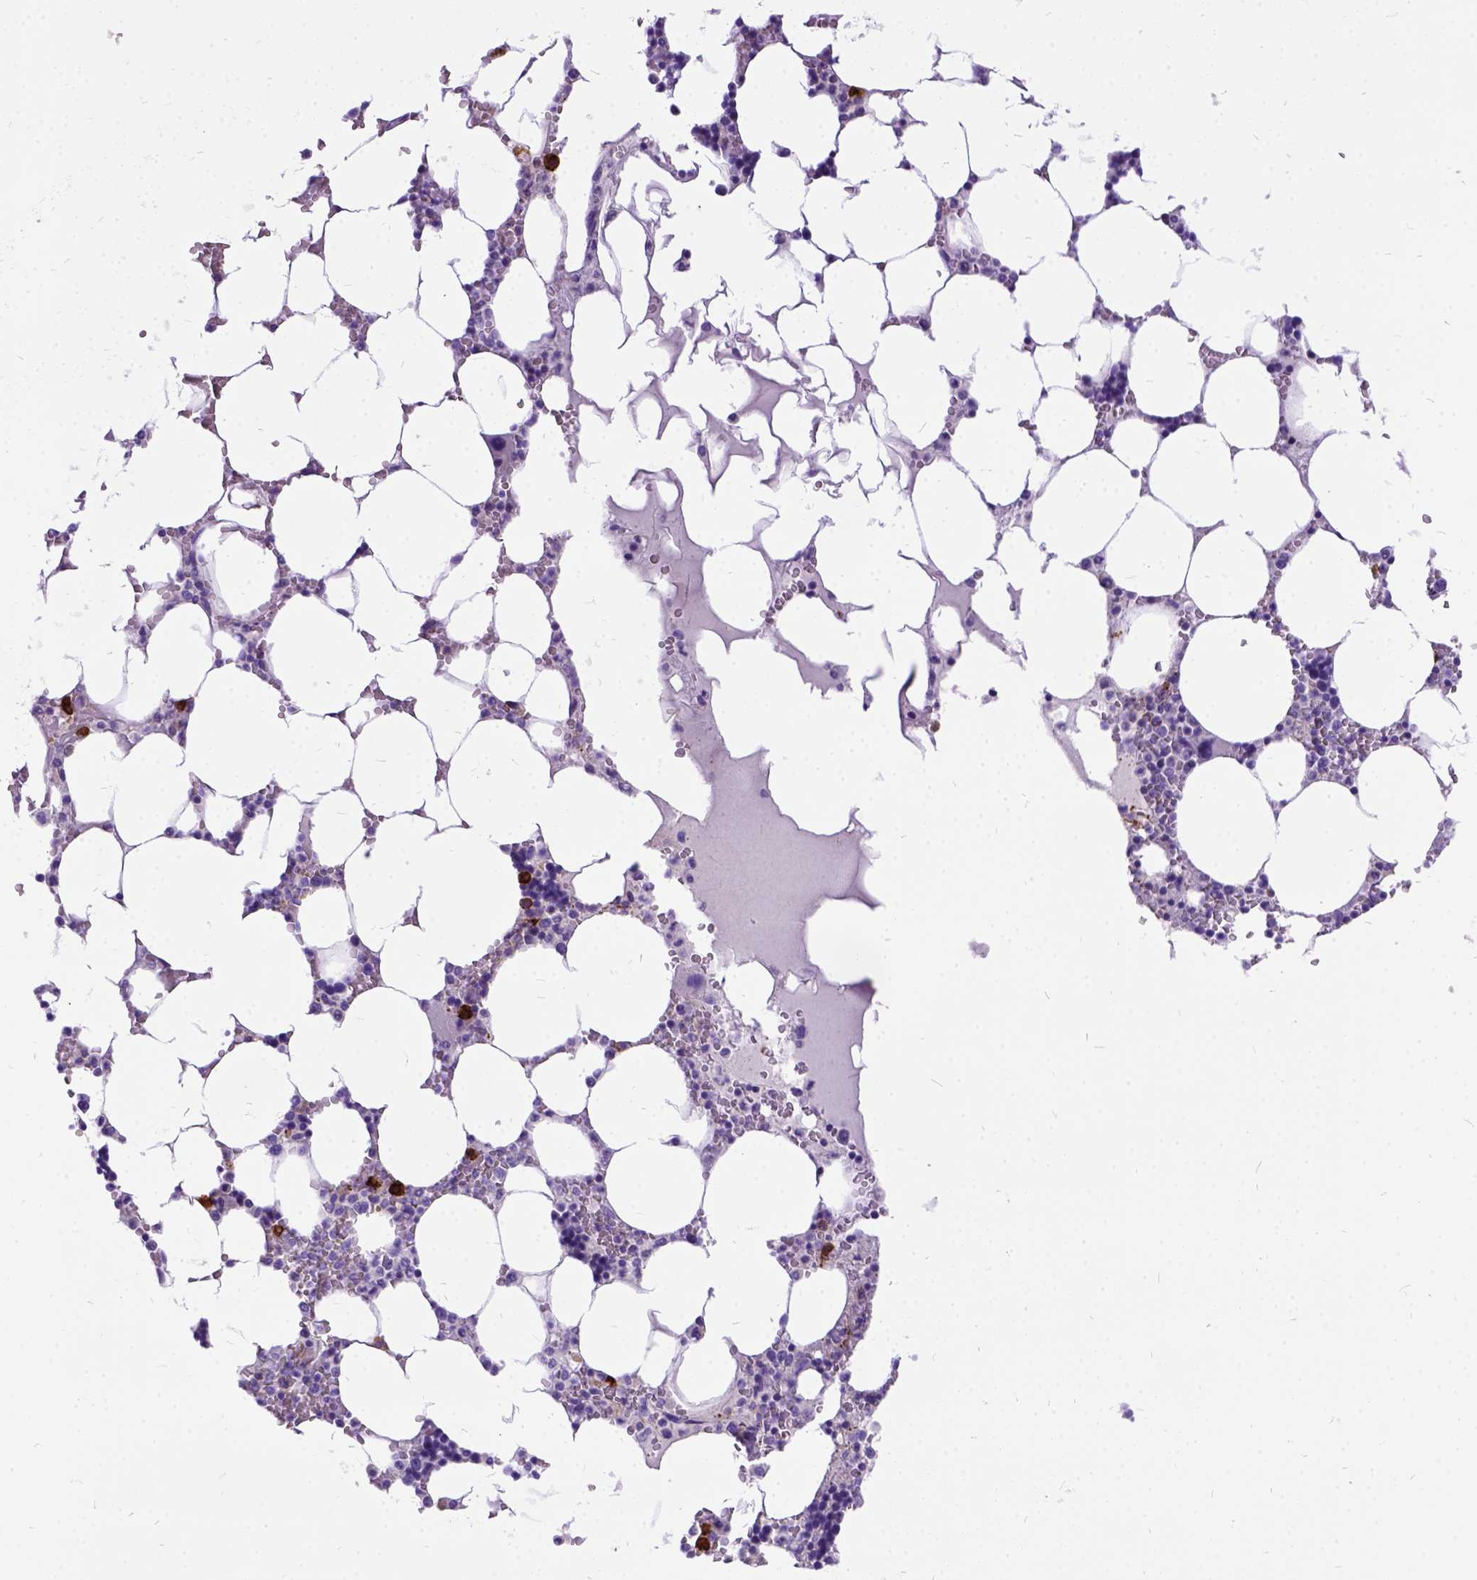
{"staining": {"intensity": "strong", "quantity": "<25%", "location": "cytoplasmic/membranous"}, "tissue": "bone marrow", "cell_type": "Hematopoietic cells", "image_type": "normal", "snomed": [{"axis": "morphology", "description": "Normal tissue, NOS"}, {"axis": "topography", "description": "Bone marrow"}], "caption": "Immunohistochemical staining of benign human bone marrow displays <25% levels of strong cytoplasmic/membranous protein positivity in about <25% of hematopoietic cells. The staining is performed using DAB brown chromogen to label protein expression. The nuclei are counter-stained blue using hematoxylin.", "gene": "ENSG00000254979", "patient": {"sex": "male", "age": 64}}